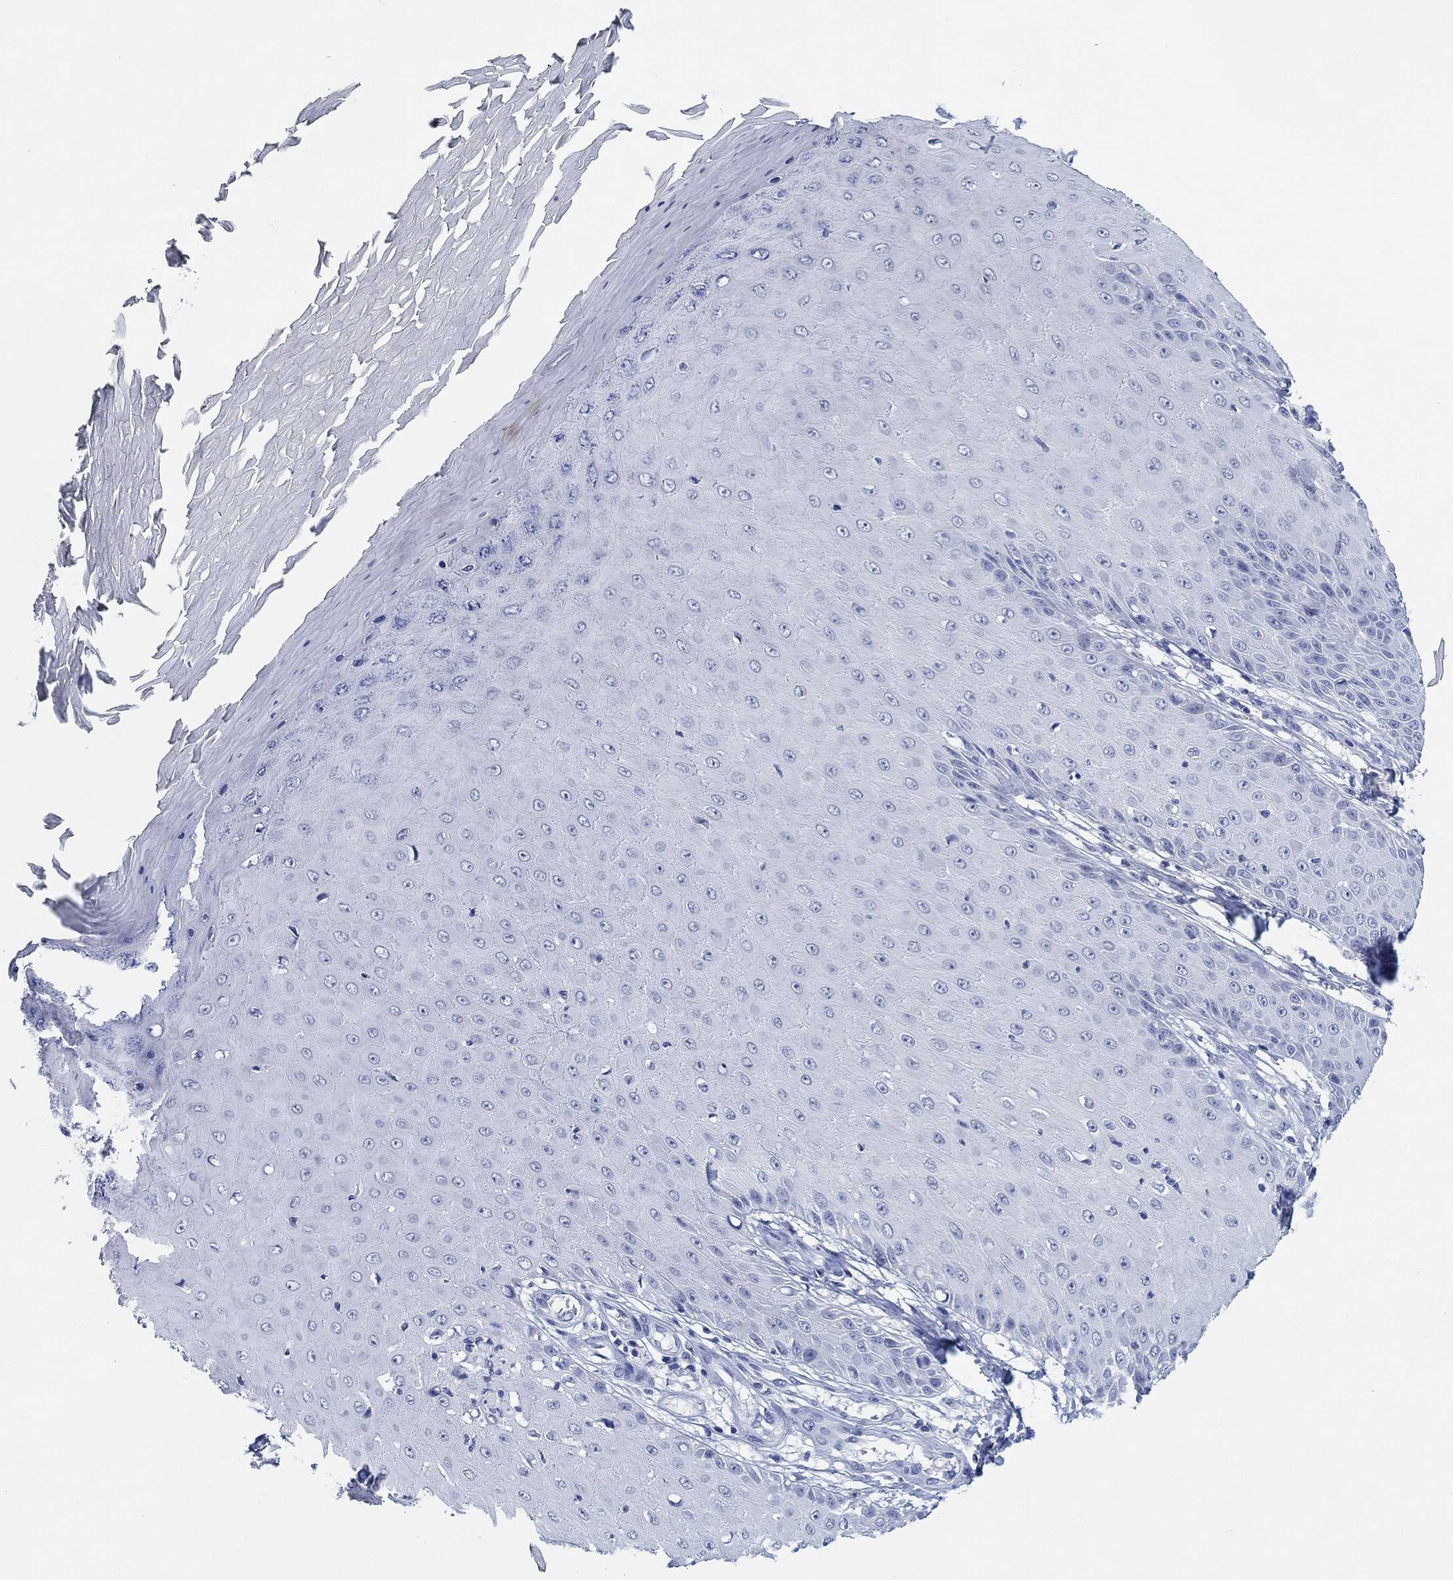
{"staining": {"intensity": "negative", "quantity": "none", "location": "none"}, "tissue": "skin cancer", "cell_type": "Tumor cells", "image_type": "cancer", "snomed": [{"axis": "morphology", "description": "Inflammation, NOS"}, {"axis": "morphology", "description": "Squamous cell carcinoma, NOS"}, {"axis": "topography", "description": "Skin"}], "caption": "Skin squamous cell carcinoma was stained to show a protein in brown. There is no significant positivity in tumor cells. (DAB immunohistochemistry (IHC) with hematoxylin counter stain).", "gene": "POU5F1", "patient": {"sex": "male", "age": 70}}